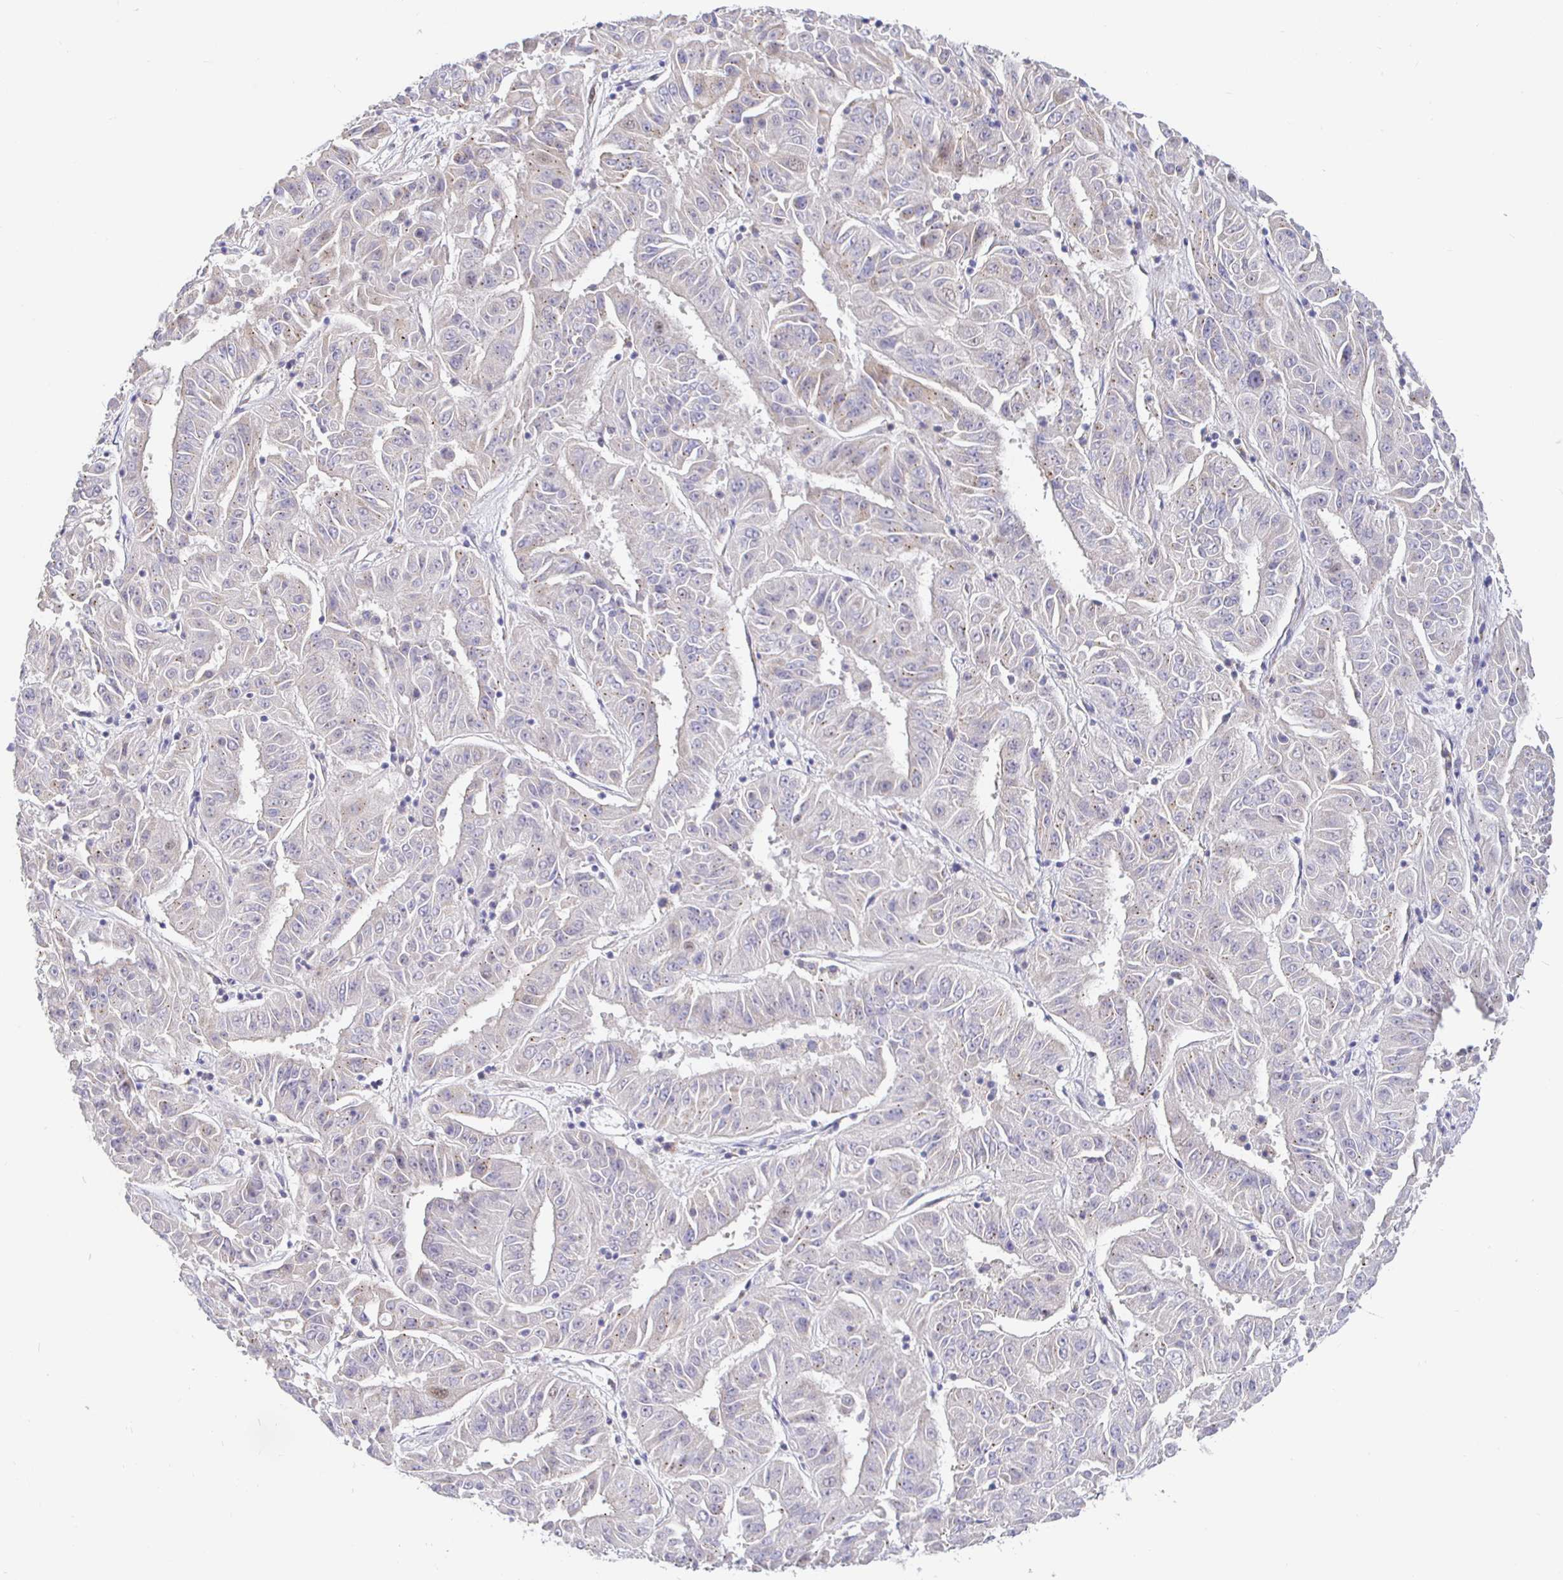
{"staining": {"intensity": "negative", "quantity": "none", "location": "none"}, "tissue": "pancreatic cancer", "cell_type": "Tumor cells", "image_type": "cancer", "snomed": [{"axis": "morphology", "description": "Adenocarcinoma, NOS"}, {"axis": "topography", "description": "Pancreas"}], "caption": "Immunohistochemistry histopathology image of adenocarcinoma (pancreatic) stained for a protein (brown), which demonstrates no expression in tumor cells. (Stains: DAB IHC with hematoxylin counter stain, Microscopy: brightfield microscopy at high magnification).", "gene": "CIT", "patient": {"sex": "male", "age": 63}}